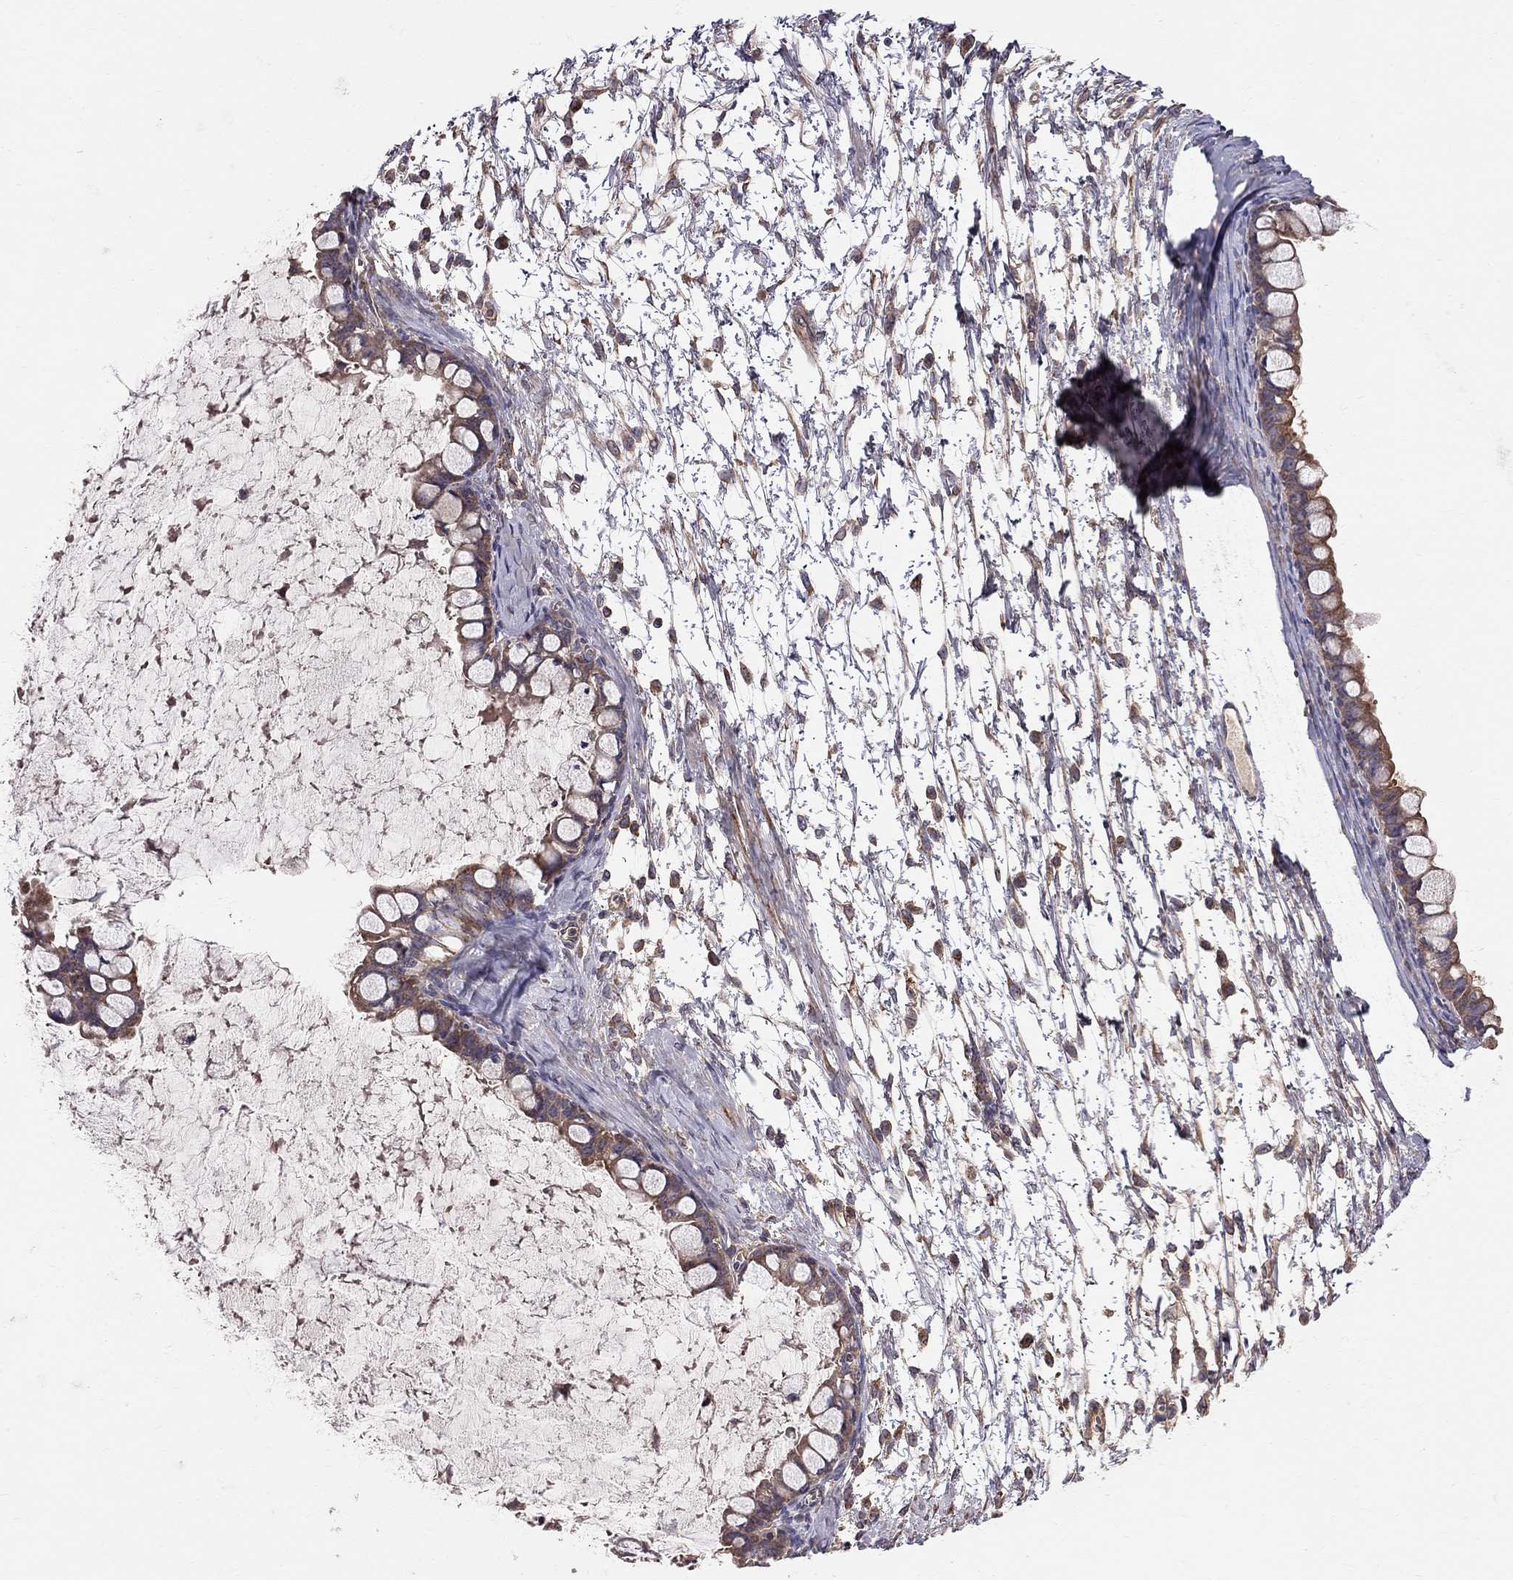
{"staining": {"intensity": "moderate", "quantity": ">75%", "location": "cytoplasmic/membranous"}, "tissue": "ovarian cancer", "cell_type": "Tumor cells", "image_type": "cancer", "snomed": [{"axis": "morphology", "description": "Cystadenocarcinoma, mucinous, NOS"}, {"axis": "topography", "description": "Ovary"}], "caption": "IHC of human ovarian cancer shows medium levels of moderate cytoplasmic/membranous expression in approximately >75% of tumor cells.", "gene": "PIK3CG", "patient": {"sex": "female", "age": 63}}